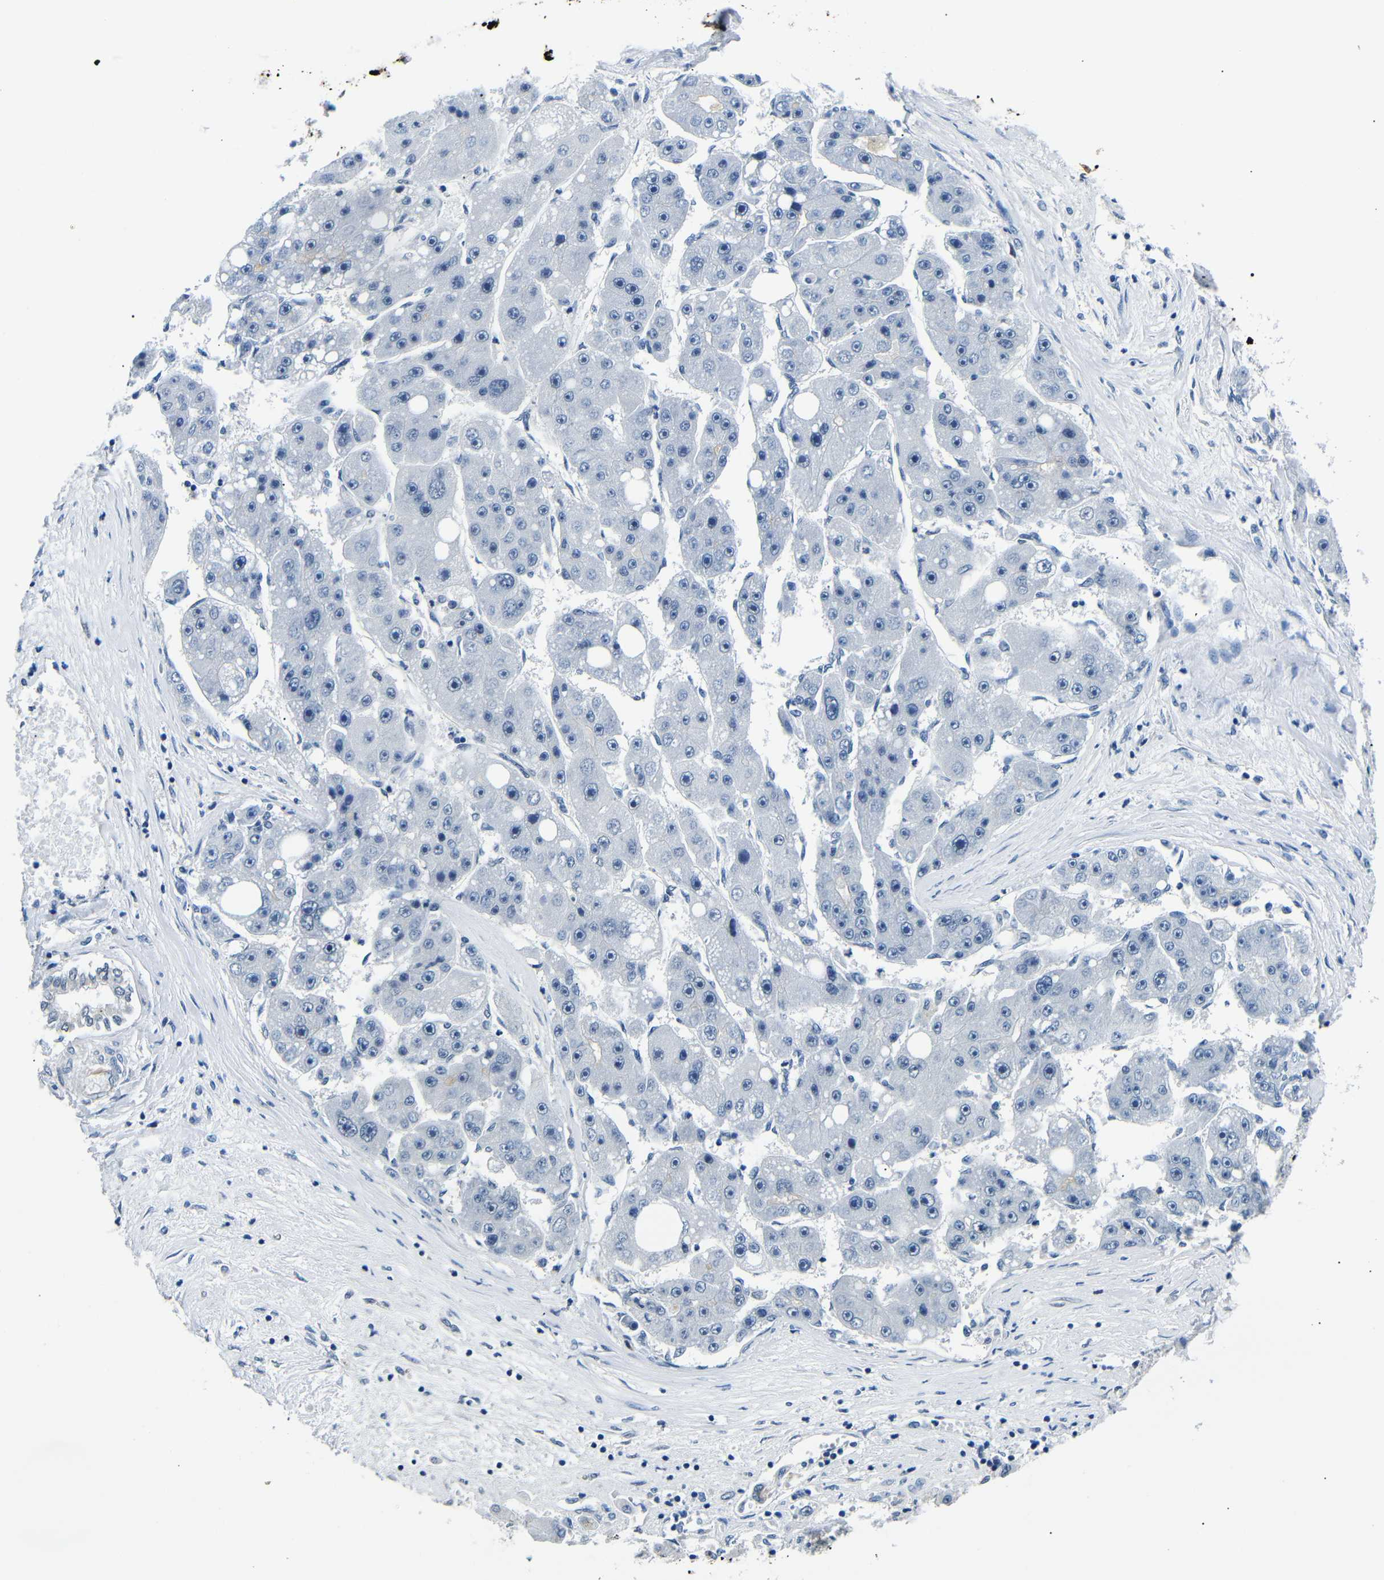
{"staining": {"intensity": "negative", "quantity": "none", "location": "none"}, "tissue": "liver cancer", "cell_type": "Tumor cells", "image_type": "cancer", "snomed": [{"axis": "morphology", "description": "Carcinoma, Hepatocellular, NOS"}, {"axis": "topography", "description": "Liver"}], "caption": "Immunohistochemistry (IHC) of liver cancer reveals no expression in tumor cells.", "gene": "TAFA1", "patient": {"sex": "female", "age": 61}}